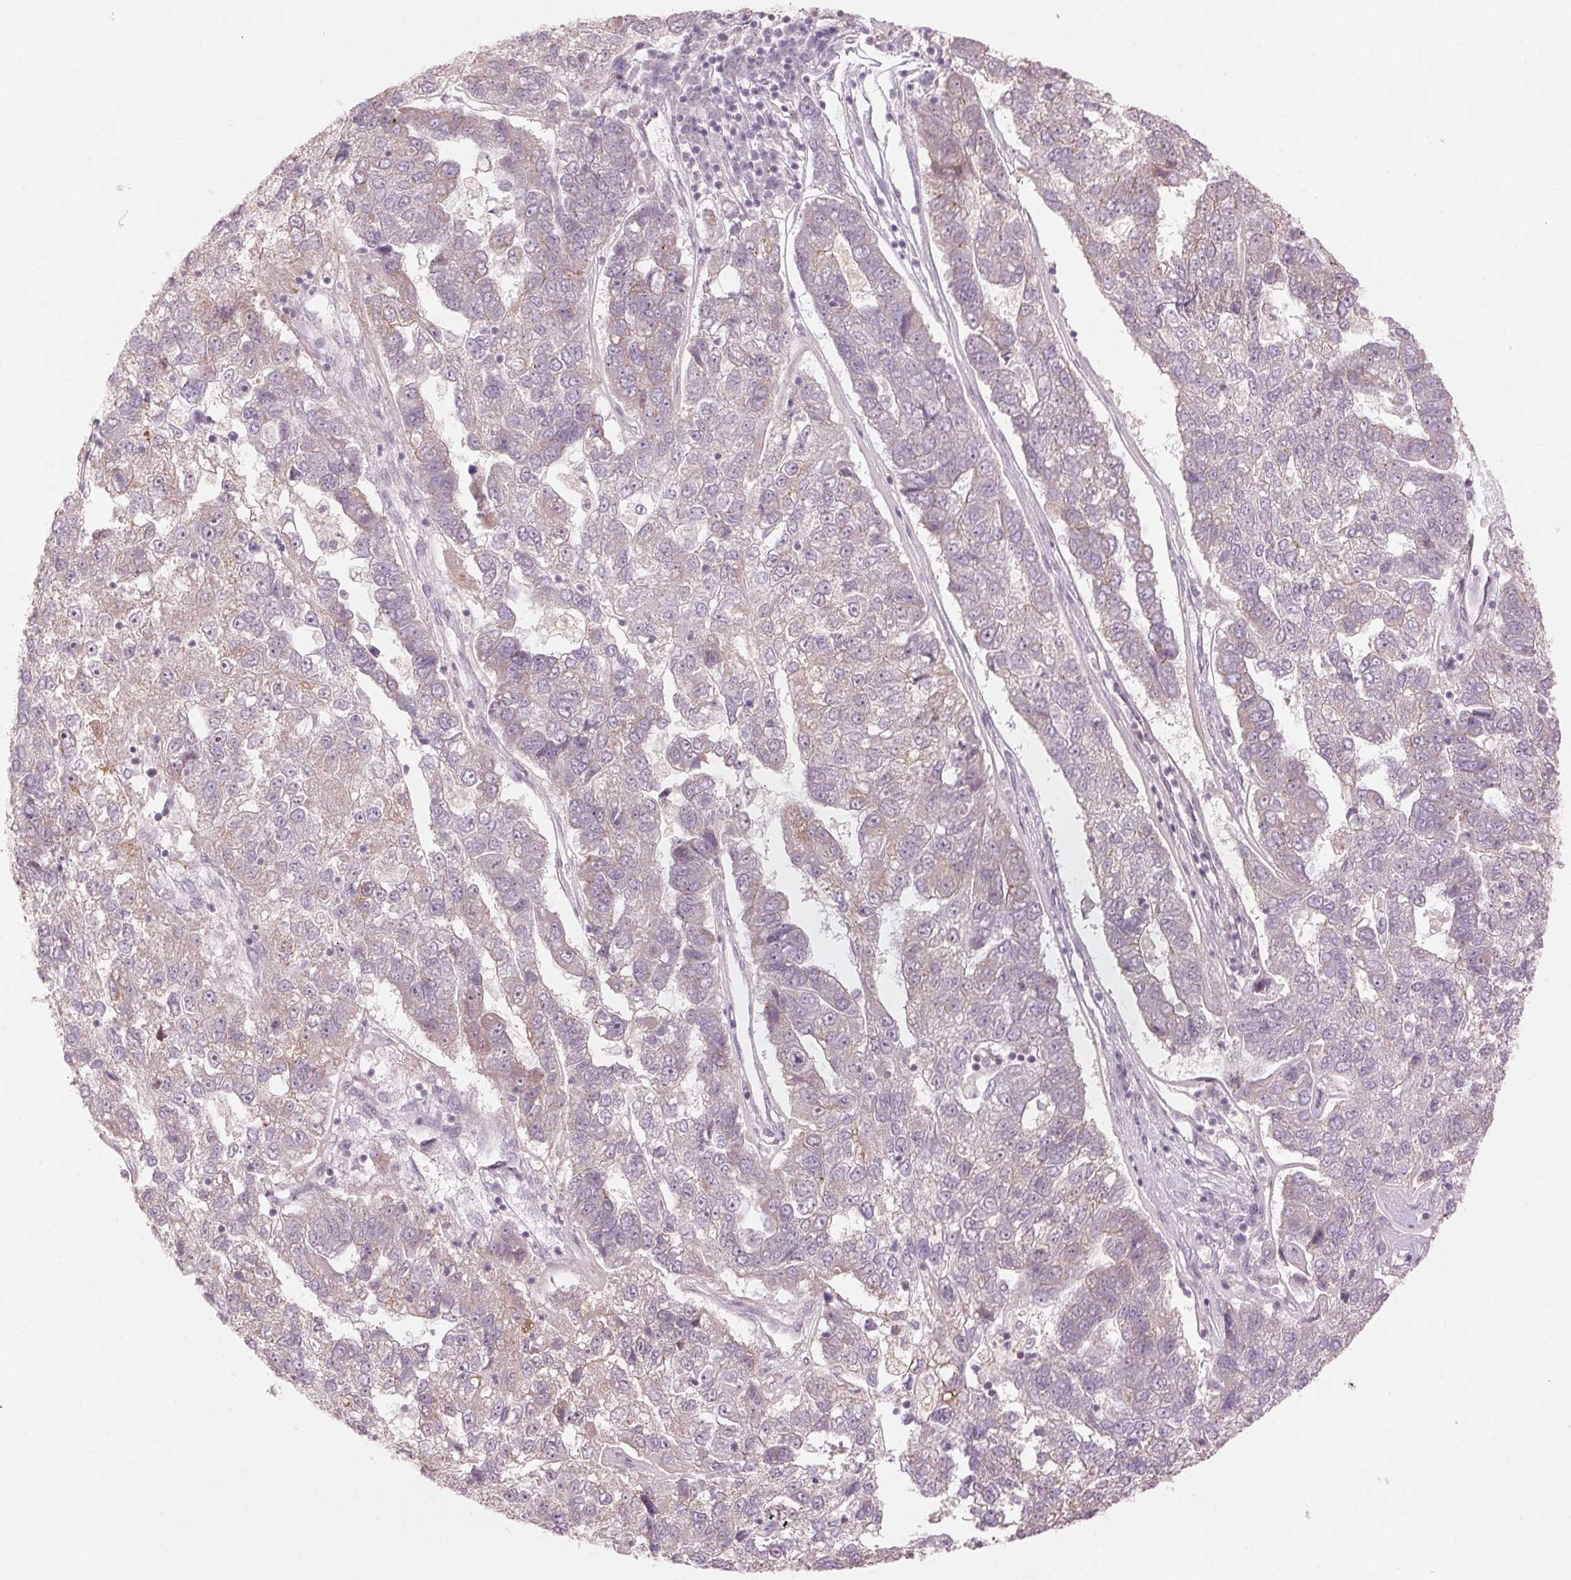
{"staining": {"intensity": "weak", "quantity": "<25%", "location": "cytoplasmic/membranous"}, "tissue": "pancreatic cancer", "cell_type": "Tumor cells", "image_type": "cancer", "snomed": [{"axis": "morphology", "description": "Adenocarcinoma, NOS"}, {"axis": "topography", "description": "Pancreas"}], "caption": "DAB immunohistochemical staining of adenocarcinoma (pancreatic) displays no significant expression in tumor cells. (DAB immunohistochemistry, high magnification).", "gene": "TMED6", "patient": {"sex": "female", "age": 61}}